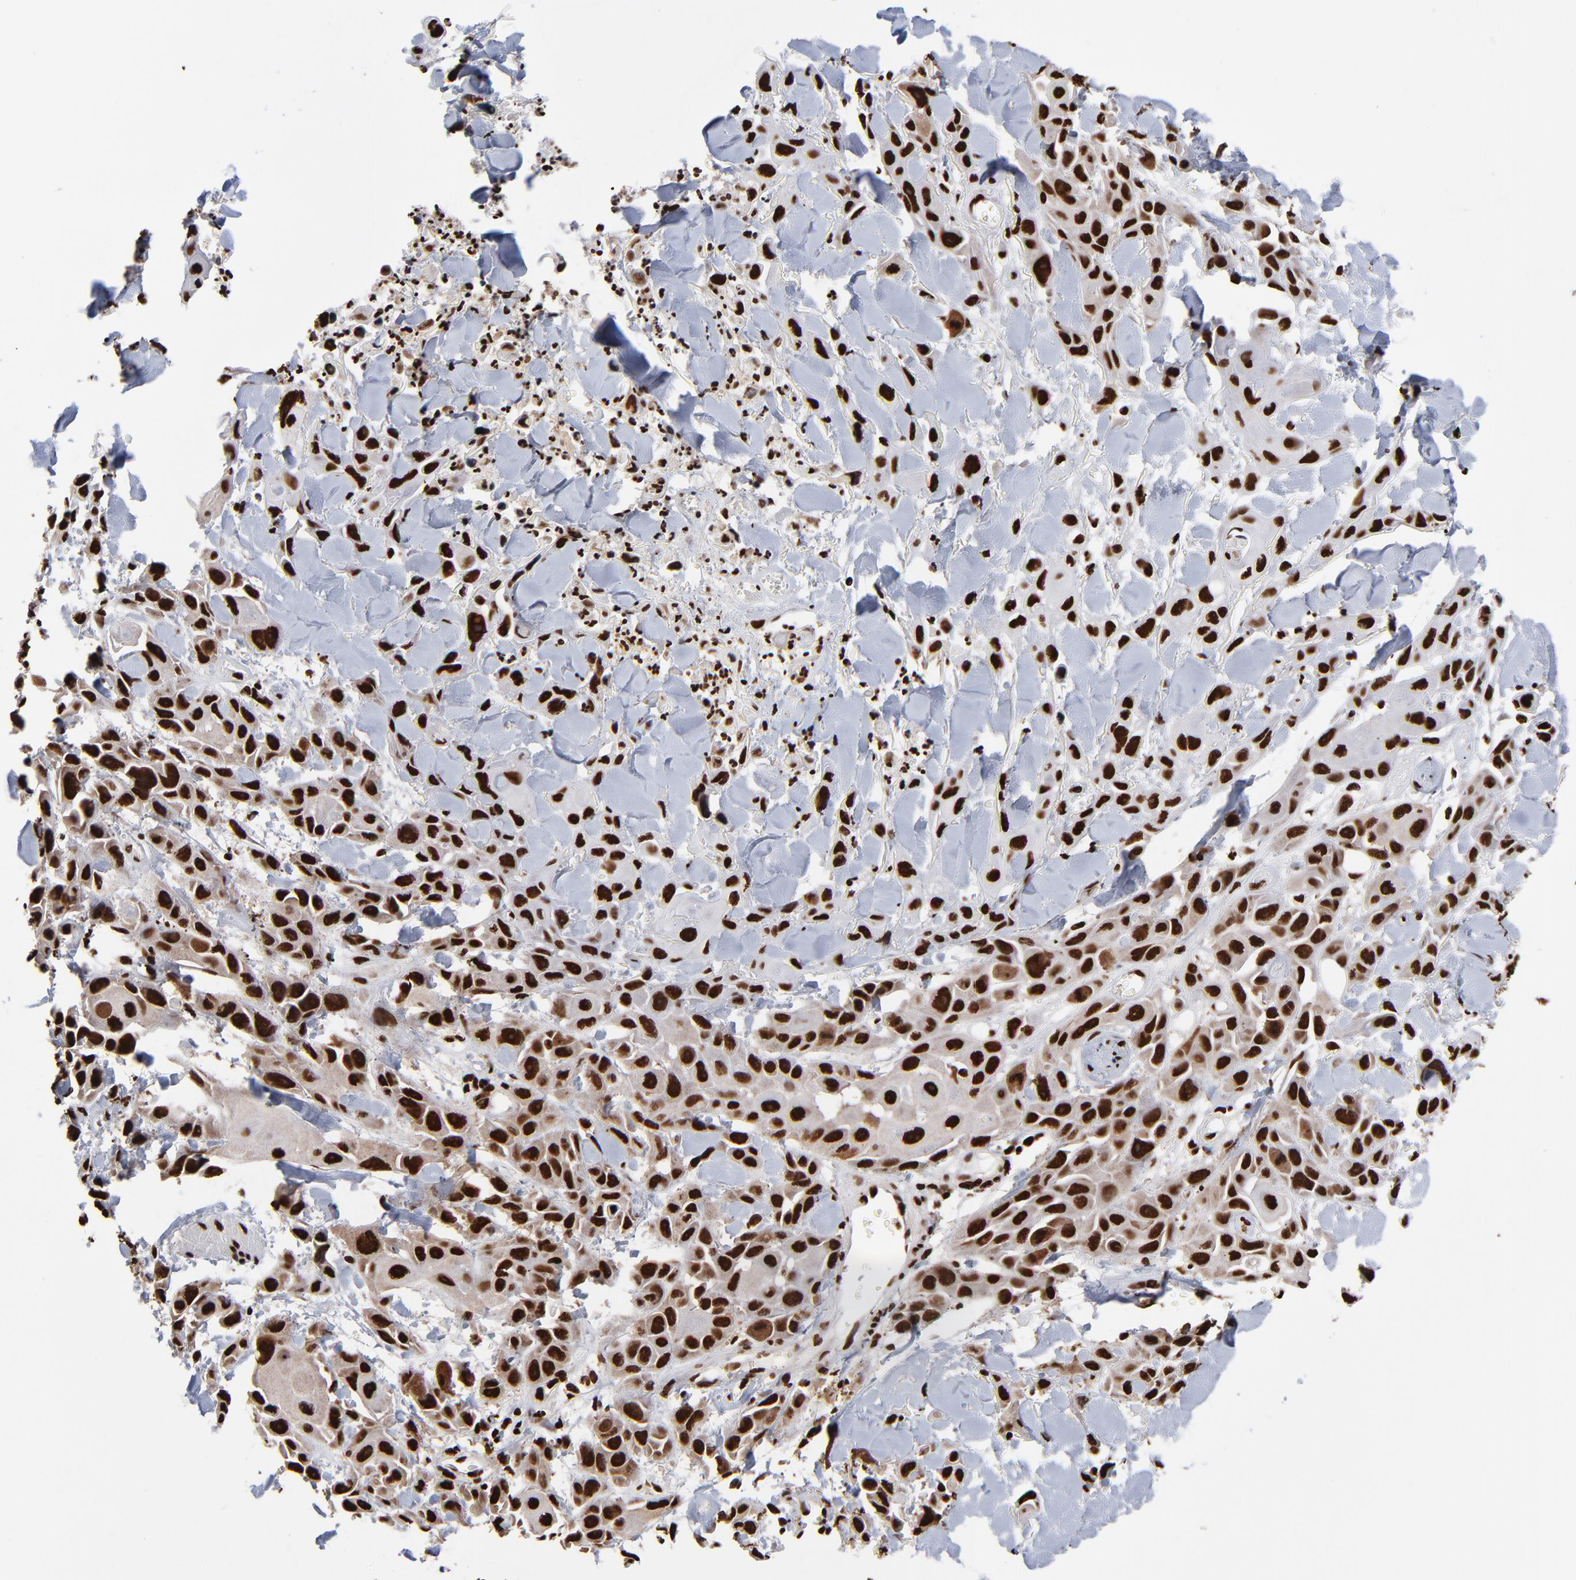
{"staining": {"intensity": "strong", "quantity": ">75%", "location": "nuclear"}, "tissue": "skin cancer", "cell_type": "Tumor cells", "image_type": "cancer", "snomed": [{"axis": "morphology", "description": "Squamous cell carcinoma, NOS"}, {"axis": "topography", "description": "Skin"}, {"axis": "topography", "description": "Anal"}], "caption": "Tumor cells show strong nuclear expression in about >75% of cells in skin squamous cell carcinoma.", "gene": "ZNF544", "patient": {"sex": "female", "age": 55}}